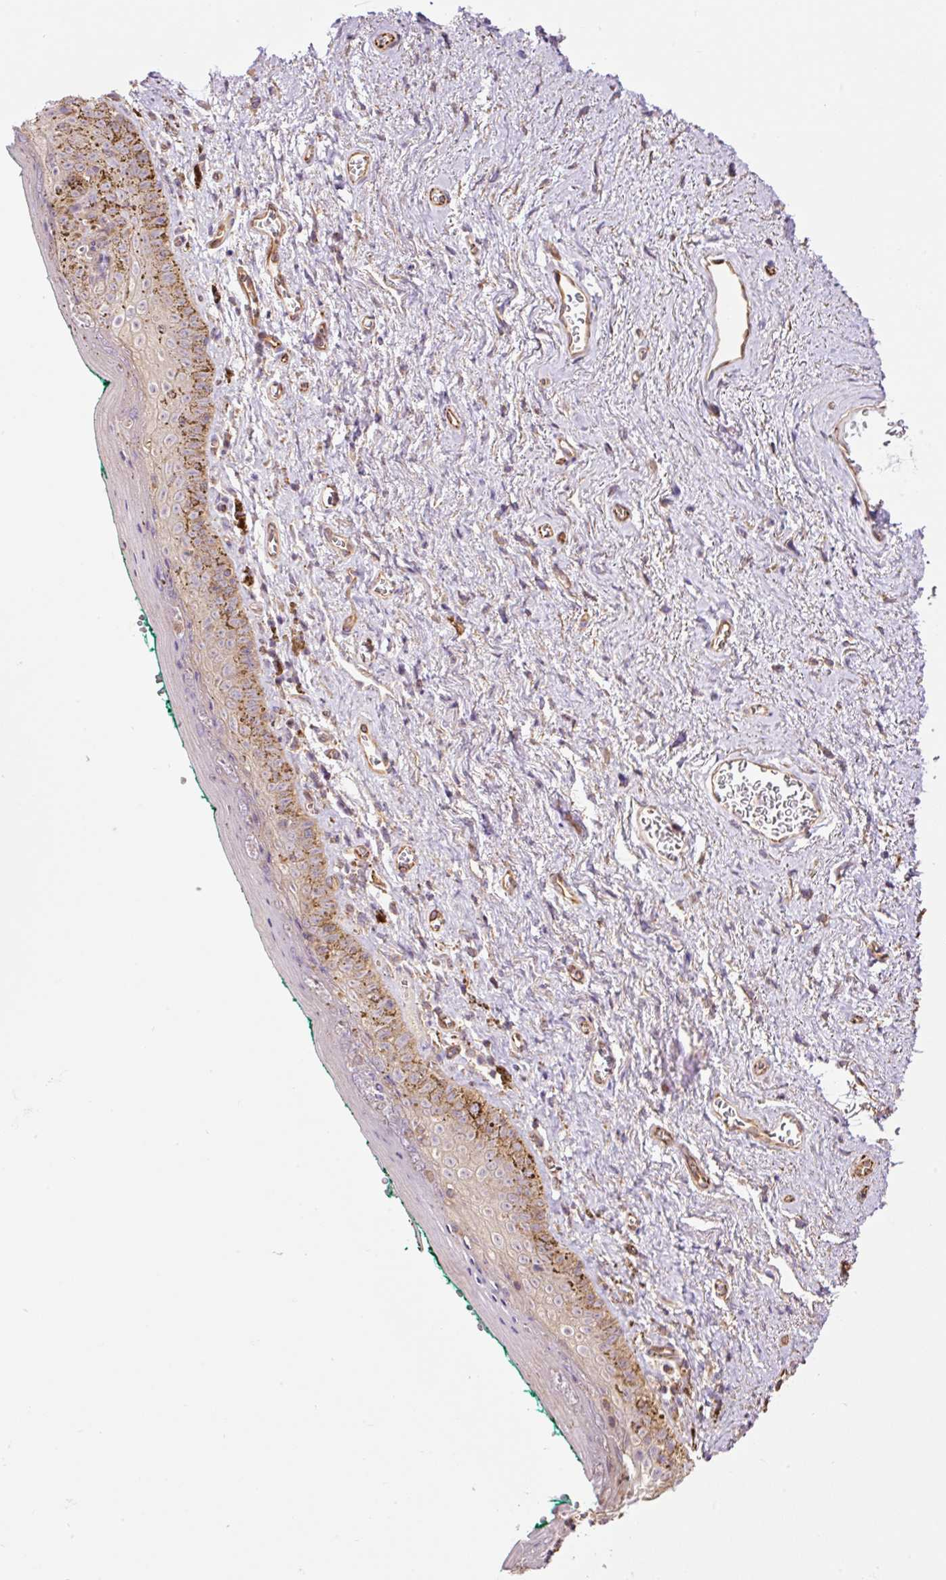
{"staining": {"intensity": "moderate", "quantity": "<25%", "location": "cytoplasmic/membranous"}, "tissue": "vagina", "cell_type": "Squamous epithelial cells", "image_type": "normal", "snomed": [{"axis": "morphology", "description": "Normal tissue, NOS"}, {"axis": "topography", "description": "Vulva"}, {"axis": "topography", "description": "Vagina"}, {"axis": "topography", "description": "Peripheral nerve tissue"}], "caption": "Benign vagina exhibits moderate cytoplasmic/membranous expression in approximately <25% of squamous epithelial cells.", "gene": "PCK2", "patient": {"sex": "female", "age": 66}}